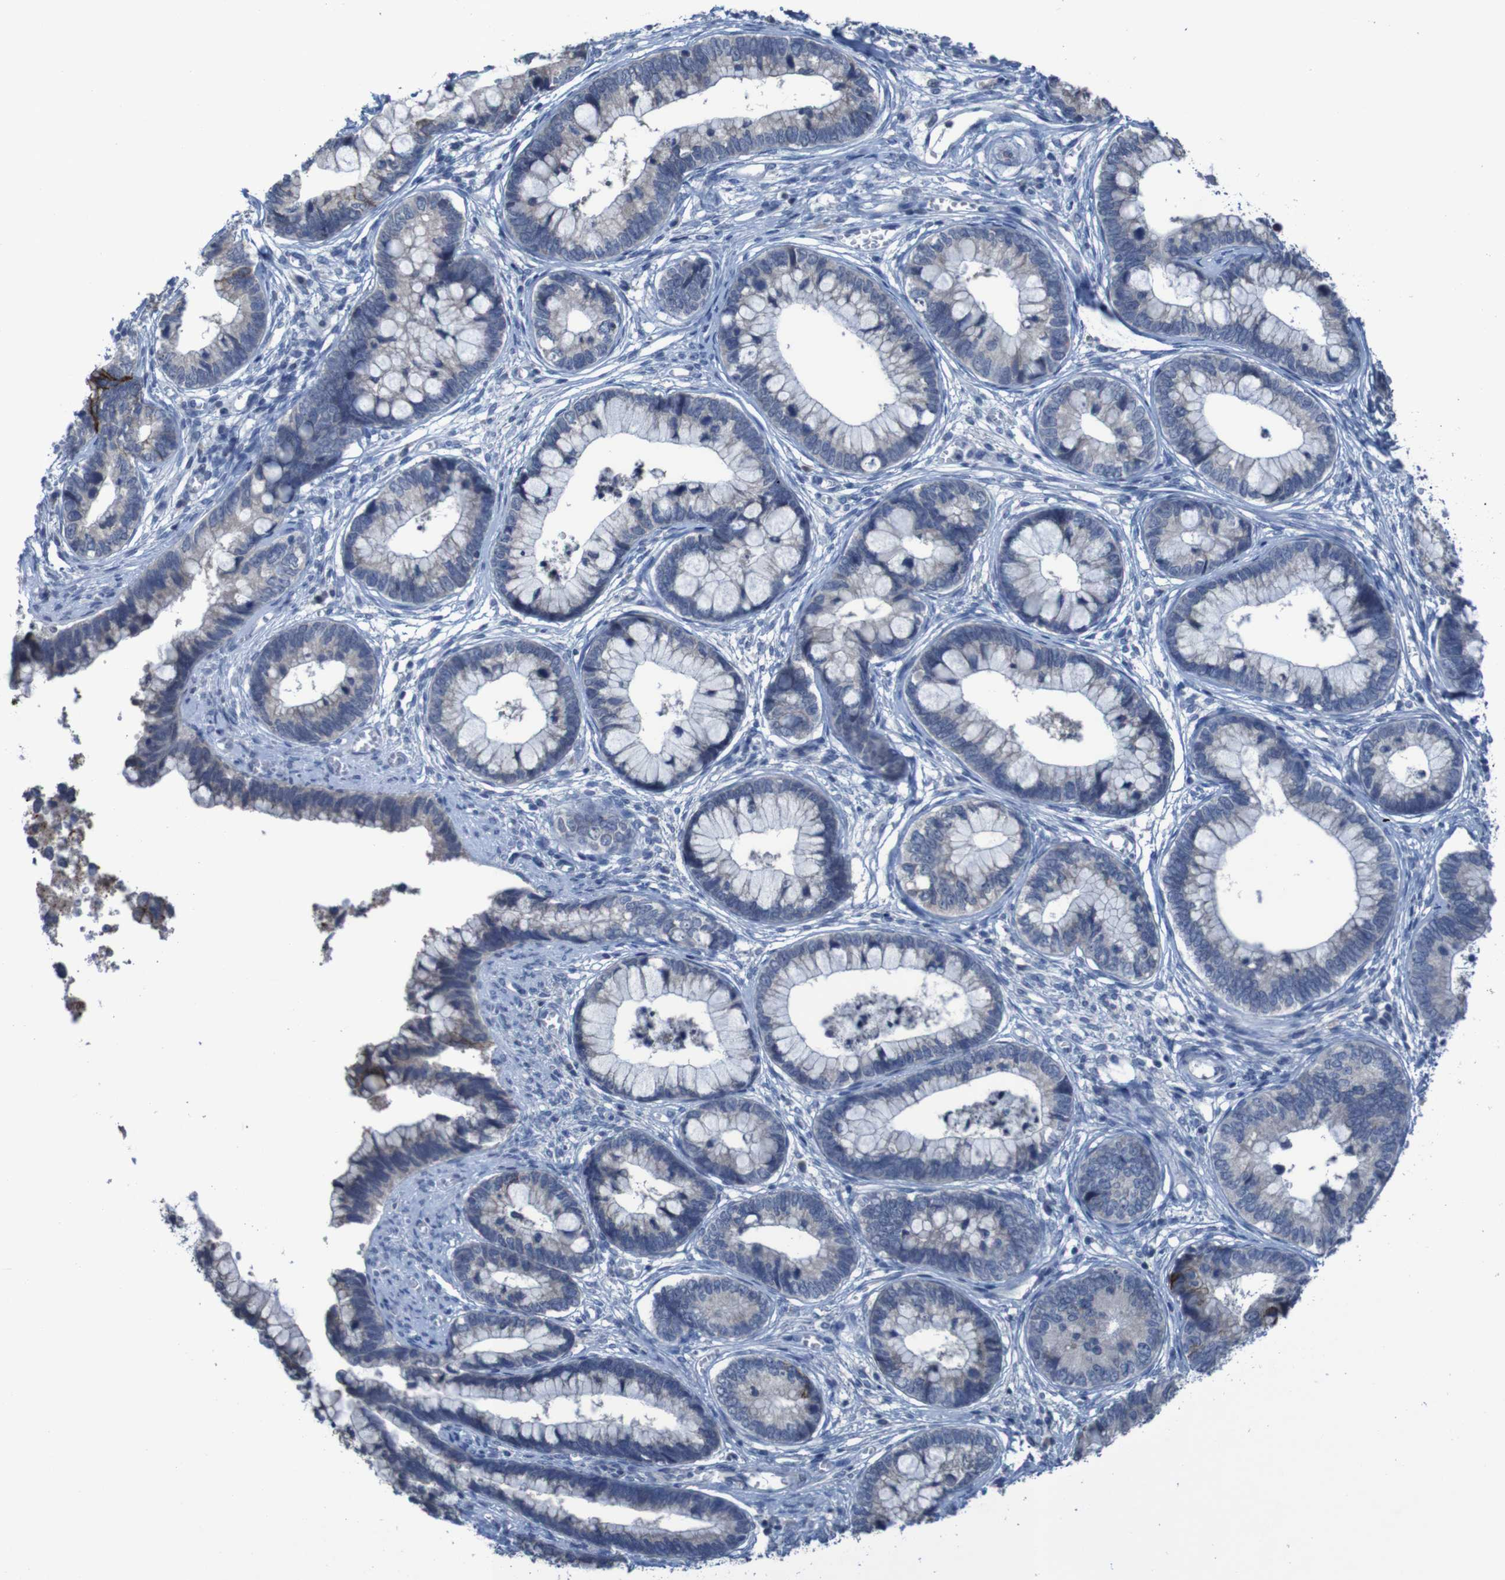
{"staining": {"intensity": "negative", "quantity": "none", "location": "none"}, "tissue": "cervical cancer", "cell_type": "Tumor cells", "image_type": "cancer", "snomed": [{"axis": "morphology", "description": "Adenocarcinoma, NOS"}, {"axis": "topography", "description": "Cervix"}], "caption": "This is an immunohistochemistry (IHC) histopathology image of cervical adenocarcinoma. There is no staining in tumor cells.", "gene": "CLDN18", "patient": {"sex": "female", "age": 44}}